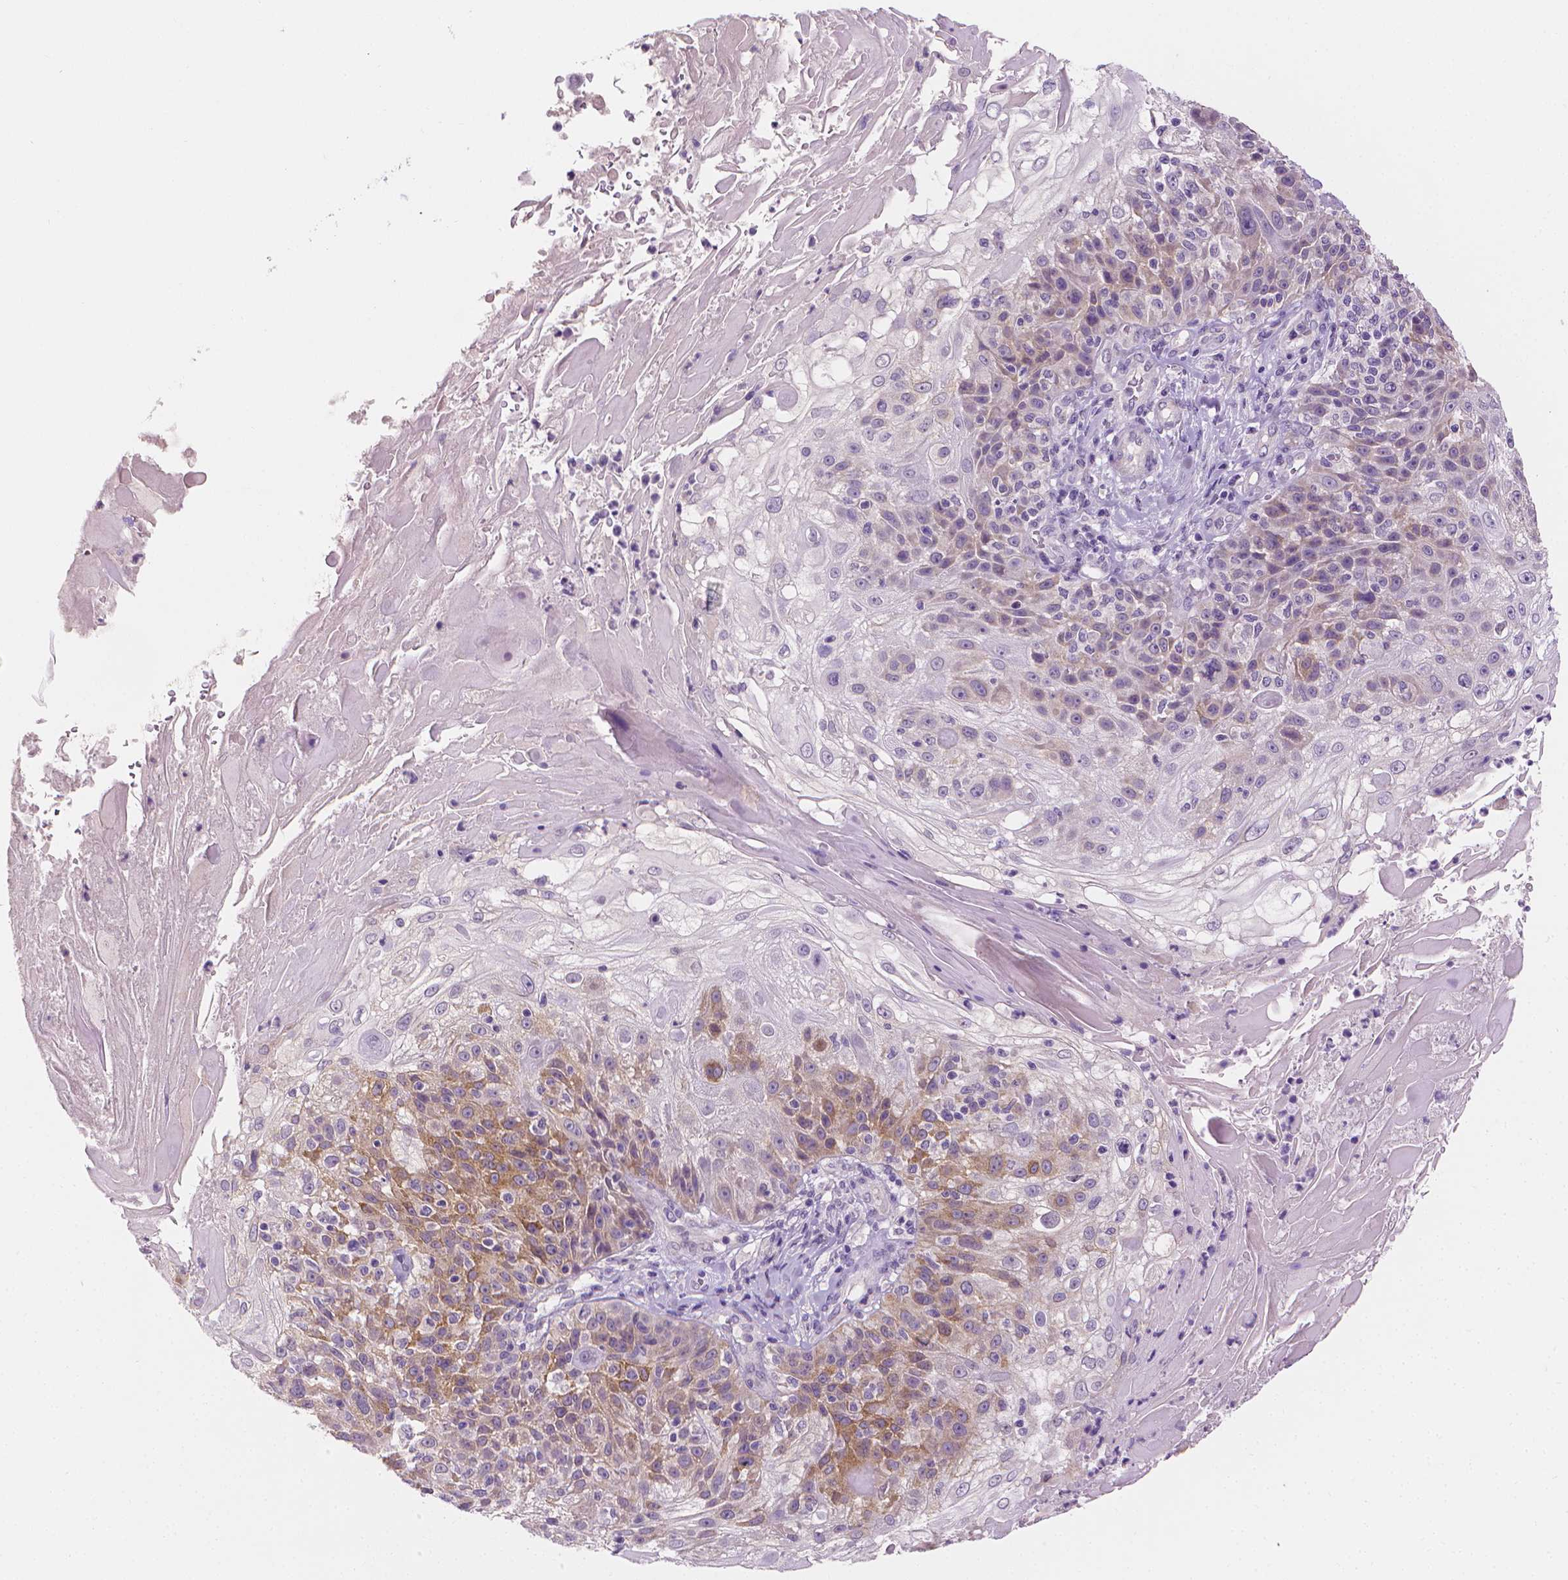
{"staining": {"intensity": "moderate", "quantity": "25%-75%", "location": "cytoplasmic/membranous"}, "tissue": "skin cancer", "cell_type": "Tumor cells", "image_type": "cancer", "snomed": [{"axis": "morphology", "description": "Normal tissue, NOS"}, {"axis": "morphology", "description": "Squamous cell carcinoma, NOS"}, {"axis": "topography", "description": "Skin"}], "caption": "This image displays skin cancer (squamous cell carcinoma) stained with immunohistochemistry to label a protein in brown. The cytoplasmic/membranous of tumor cells show moderate positivity for the protein. Nuclei are counter-stained blue.", "gene": "FASN", "patient": {"sex": "female", "age": 83}}